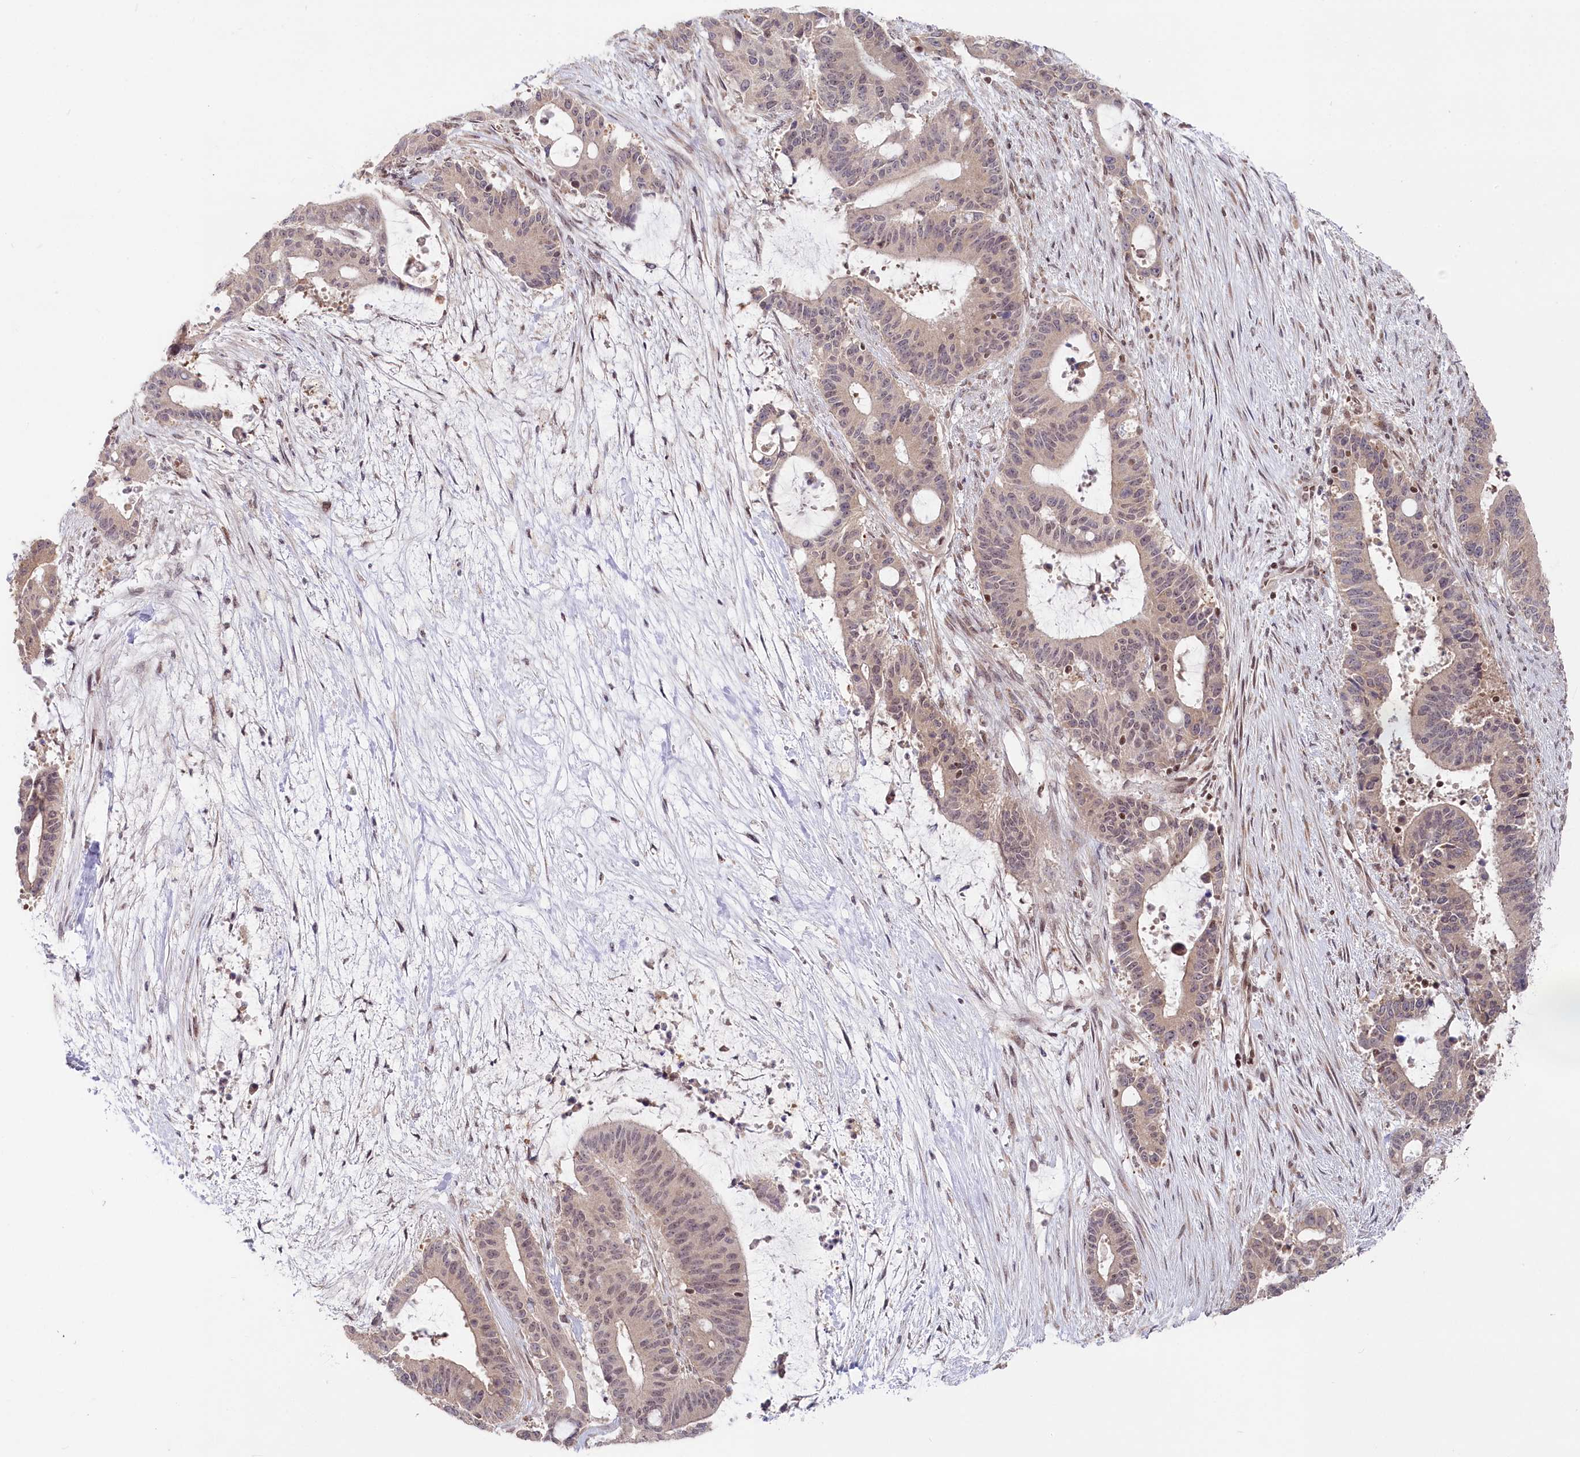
{"staining": {"intensity": "weak", "quantity": "25%-75%", "location": "nuclear"}, "tissue": "liver cancer", "cell_type": "Tumor cells", "image_type": "cancer", "snomed": [{"axis": "morphology", "description": "Normal tissue, NOS"}, {"axis": "morphology", "description": "Cholangiocarcinoma"}, {"axis": "topography", "description": "Liver"}, {"axis": "topography", "description": "Peripheral nerve tissue"}], "caption": "Immunohistochemical staining of liver cholangiocarcinoma displays low levels of weak nuclear protein staining in about 25%-75% of tumor cells. (Stains: DAB in brown, nuclei in blue, Microscopy: brightfield microscopy at high magnification).", "gene": "CGGBP1", "patient": {"sex": "female", "age": 73}}